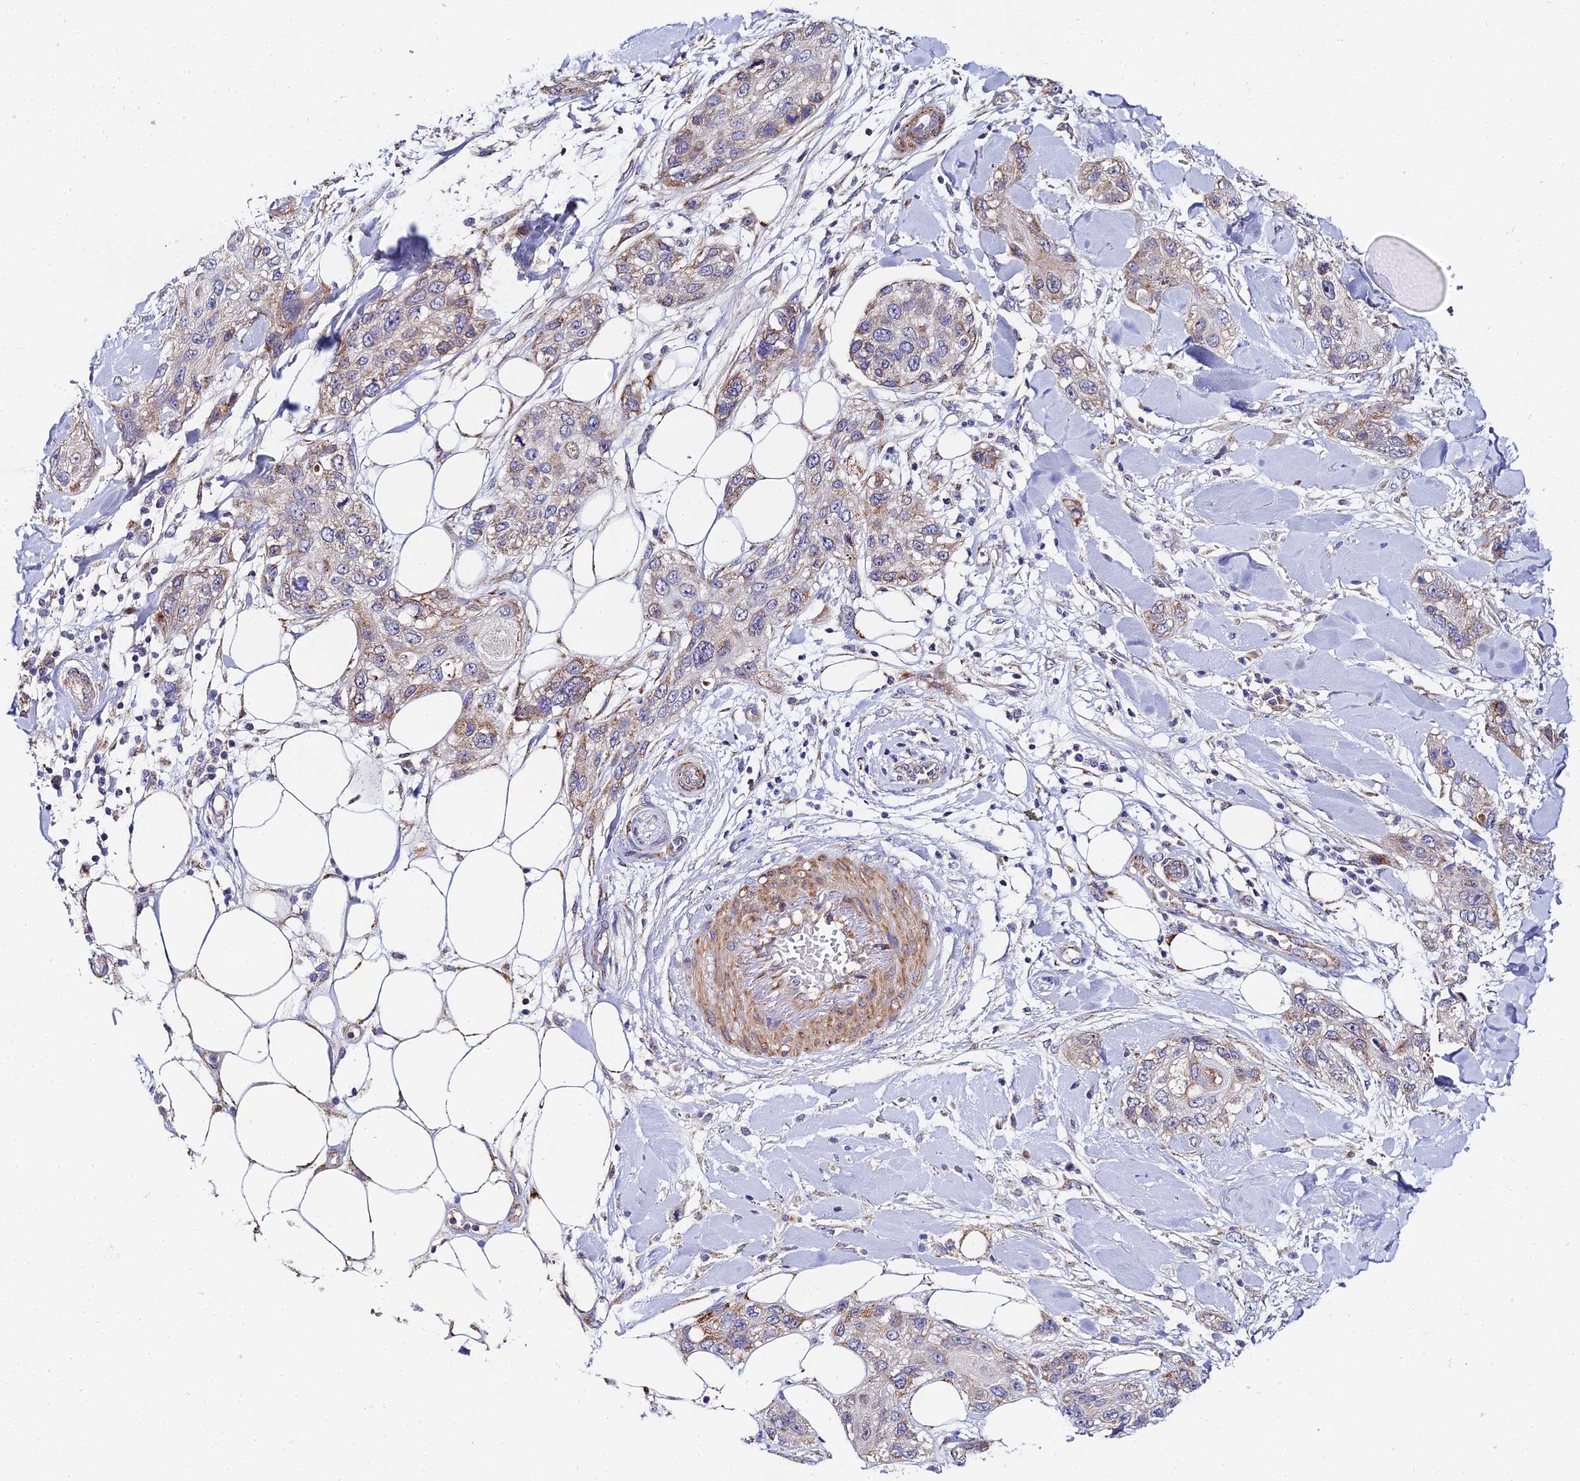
{"staining": {"intensity": "weak", "quantity": "25%-75%", "location": "cytoplasmic/membranous"}, "tissue": "skin cancer", "cell_type": "Tumor cells", "image_type": "cancer", "snomed": [{"axis": "morphology", "description": "Normal tissue, NOS"}, {"axis": "morphology", "description": "Squamous cell carcinoma, NOS"}, {"axis": "topography", "description": "Skin"}], "caption": "Brown immunohistochemical staining in skin squamous cell carcinoma reveals weak cytoplasmic/membranous positivity in approximately 25%-75% of tumor cells.", "gene": "ACOT2", "patient": {"sex": "male", "age": 72}}